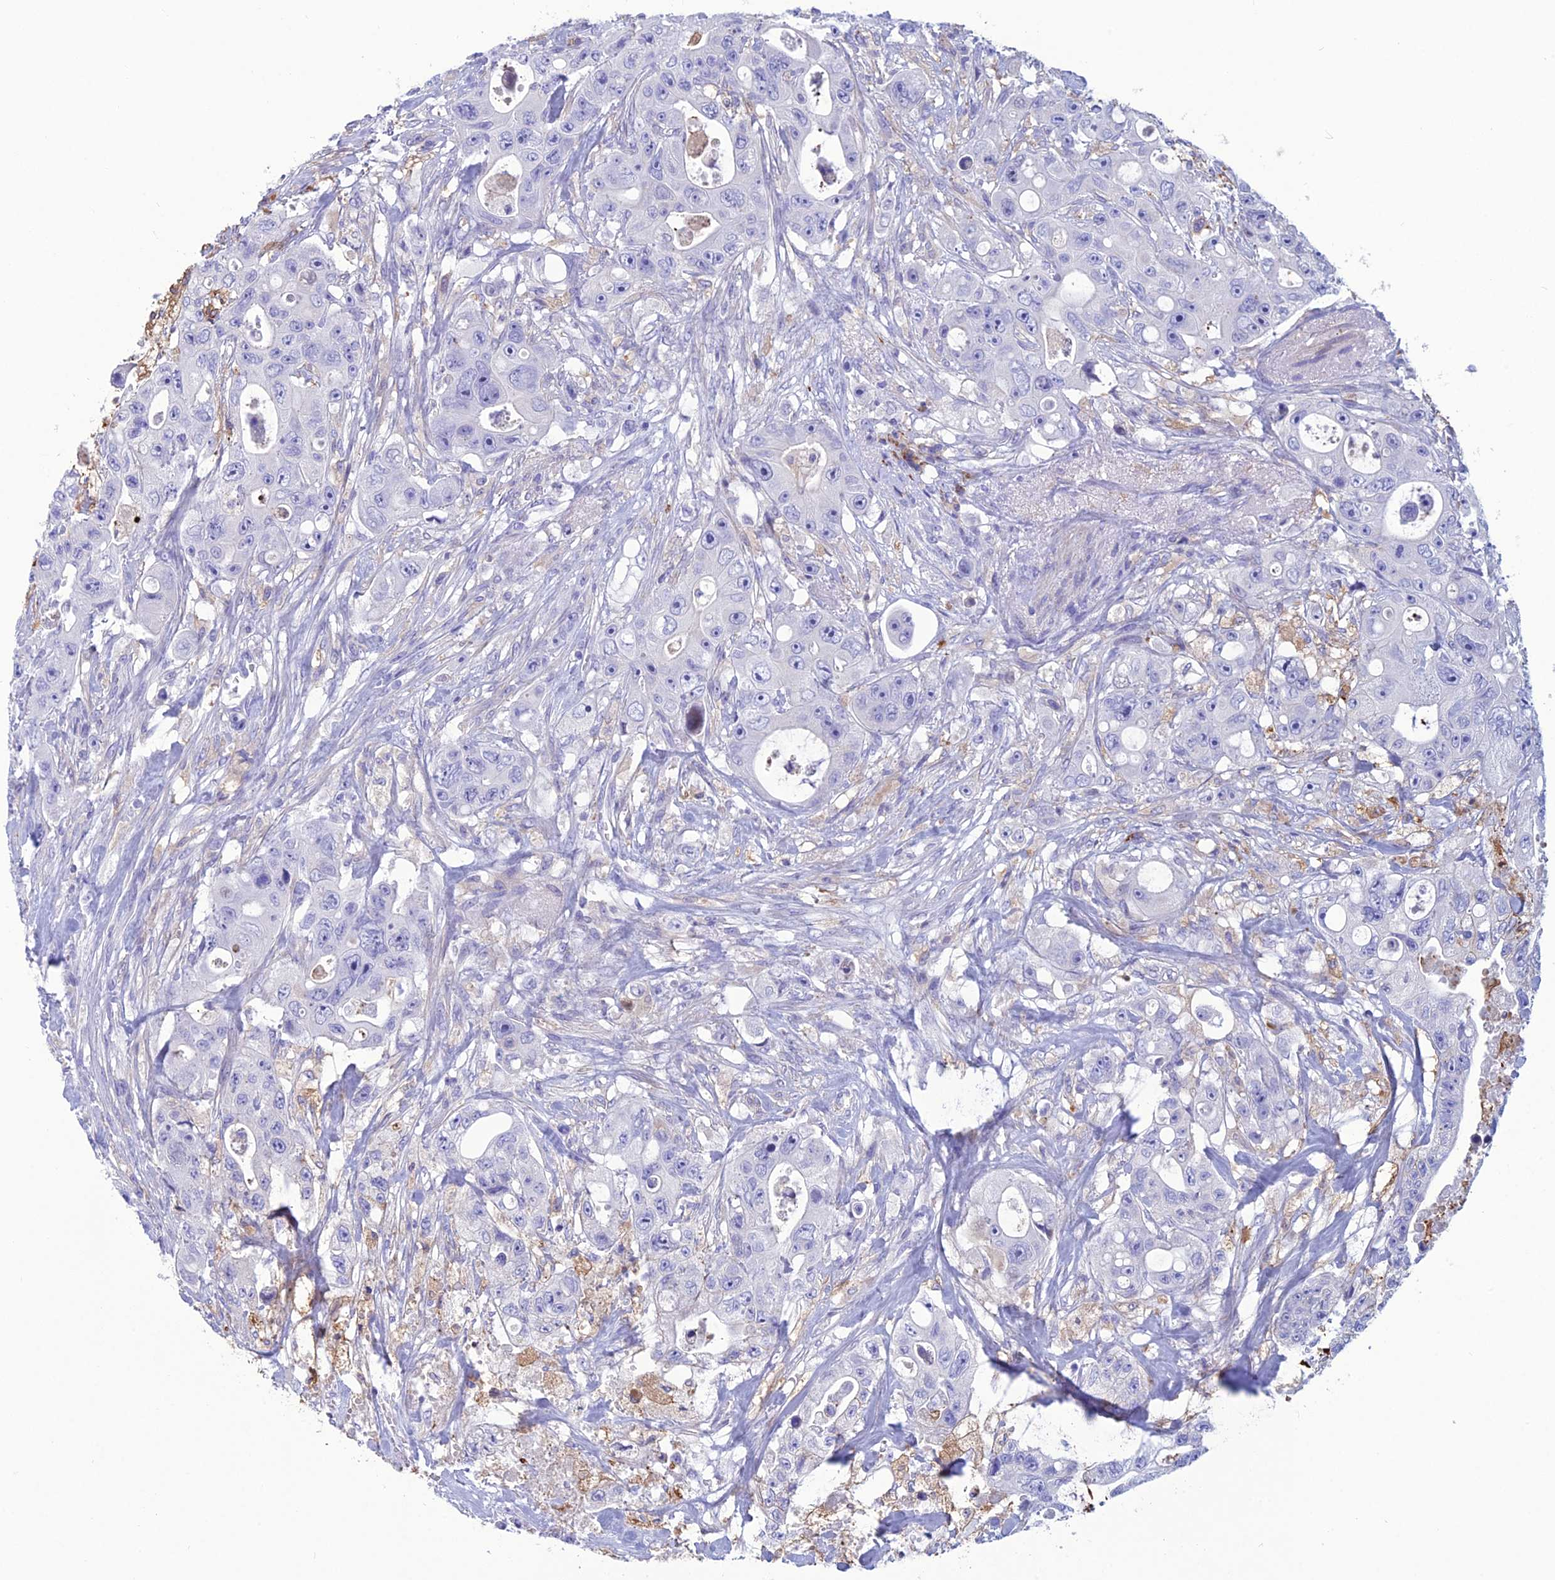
{"staining": {"intensity": "negative", "quantity": "none", "location": "none"}, "tissue": "colorectal cancer", "cell_type": "Tumor cells", "image_type": "cancer", "snomed": [{"axis": "morphology", "description": "Adenocarcinoma, NOS"}, {"axis": "topography", "description": "Colon"}], "caption": "Immunohistochemical staining of colorectal adenocarcinoma reveals no significant positivity in tumor cells.", "gene": "CRB2", "patient": {"sex": "female", "age": 46}}